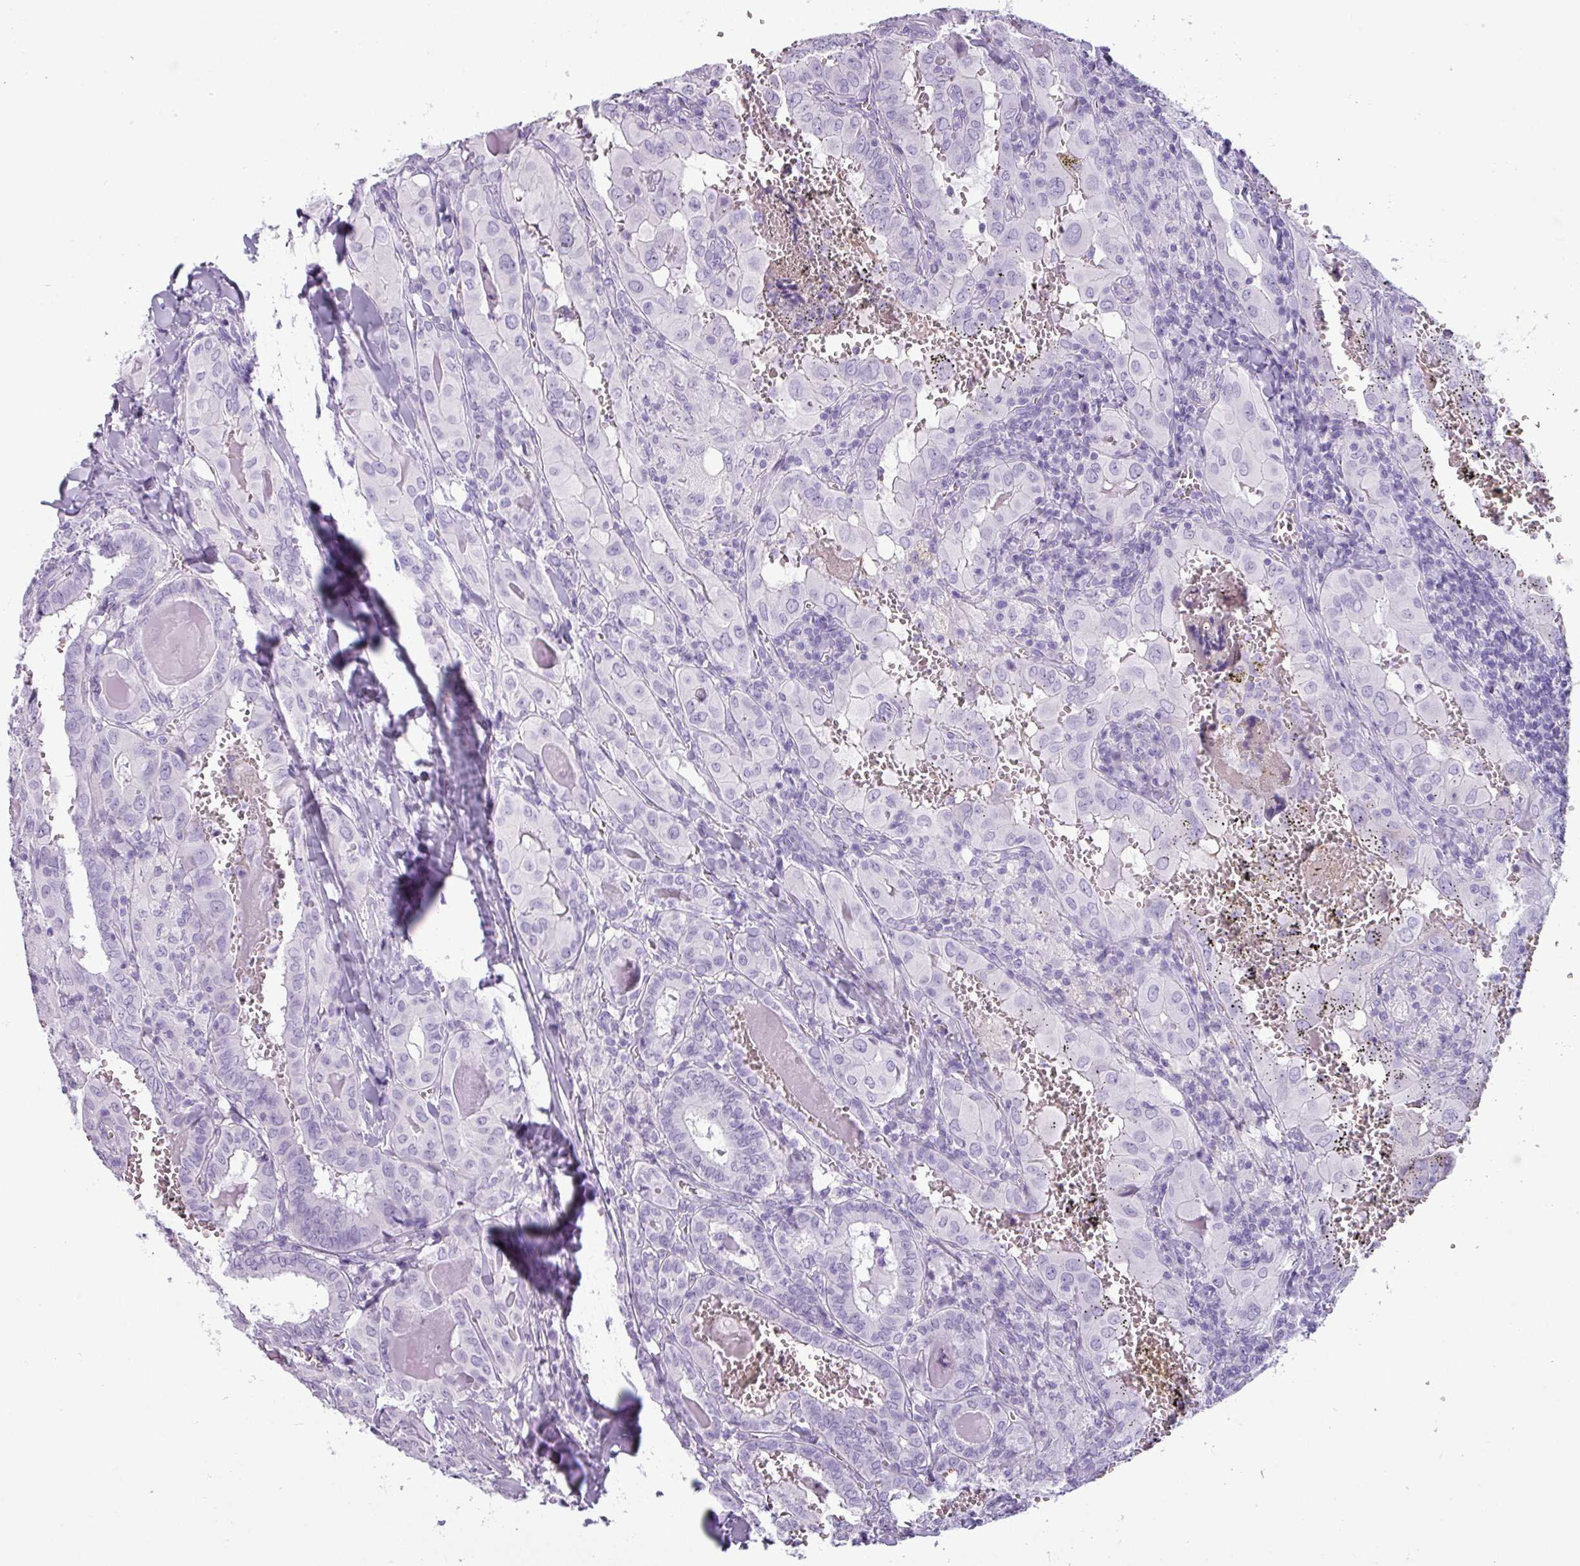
{"staining": {"intensity": "negative", "quantity": "none", "location": "none"}, "tissue": "thyroid cancer", "cell_type": "Tumor cells", "image_type": "cancer", "snomed": [{"axis": "morphology", "description": "Papillary adenocarcinoma, NOS"}, {"axis": "topography", "description": "Thyroid gland"}], "caption": "Thyroid cancer stained for a protein using IHC demonstrates no positivity tumor cells.", "gene": "CRYBB2", "patient": {"sex": "female", "age": 72}}